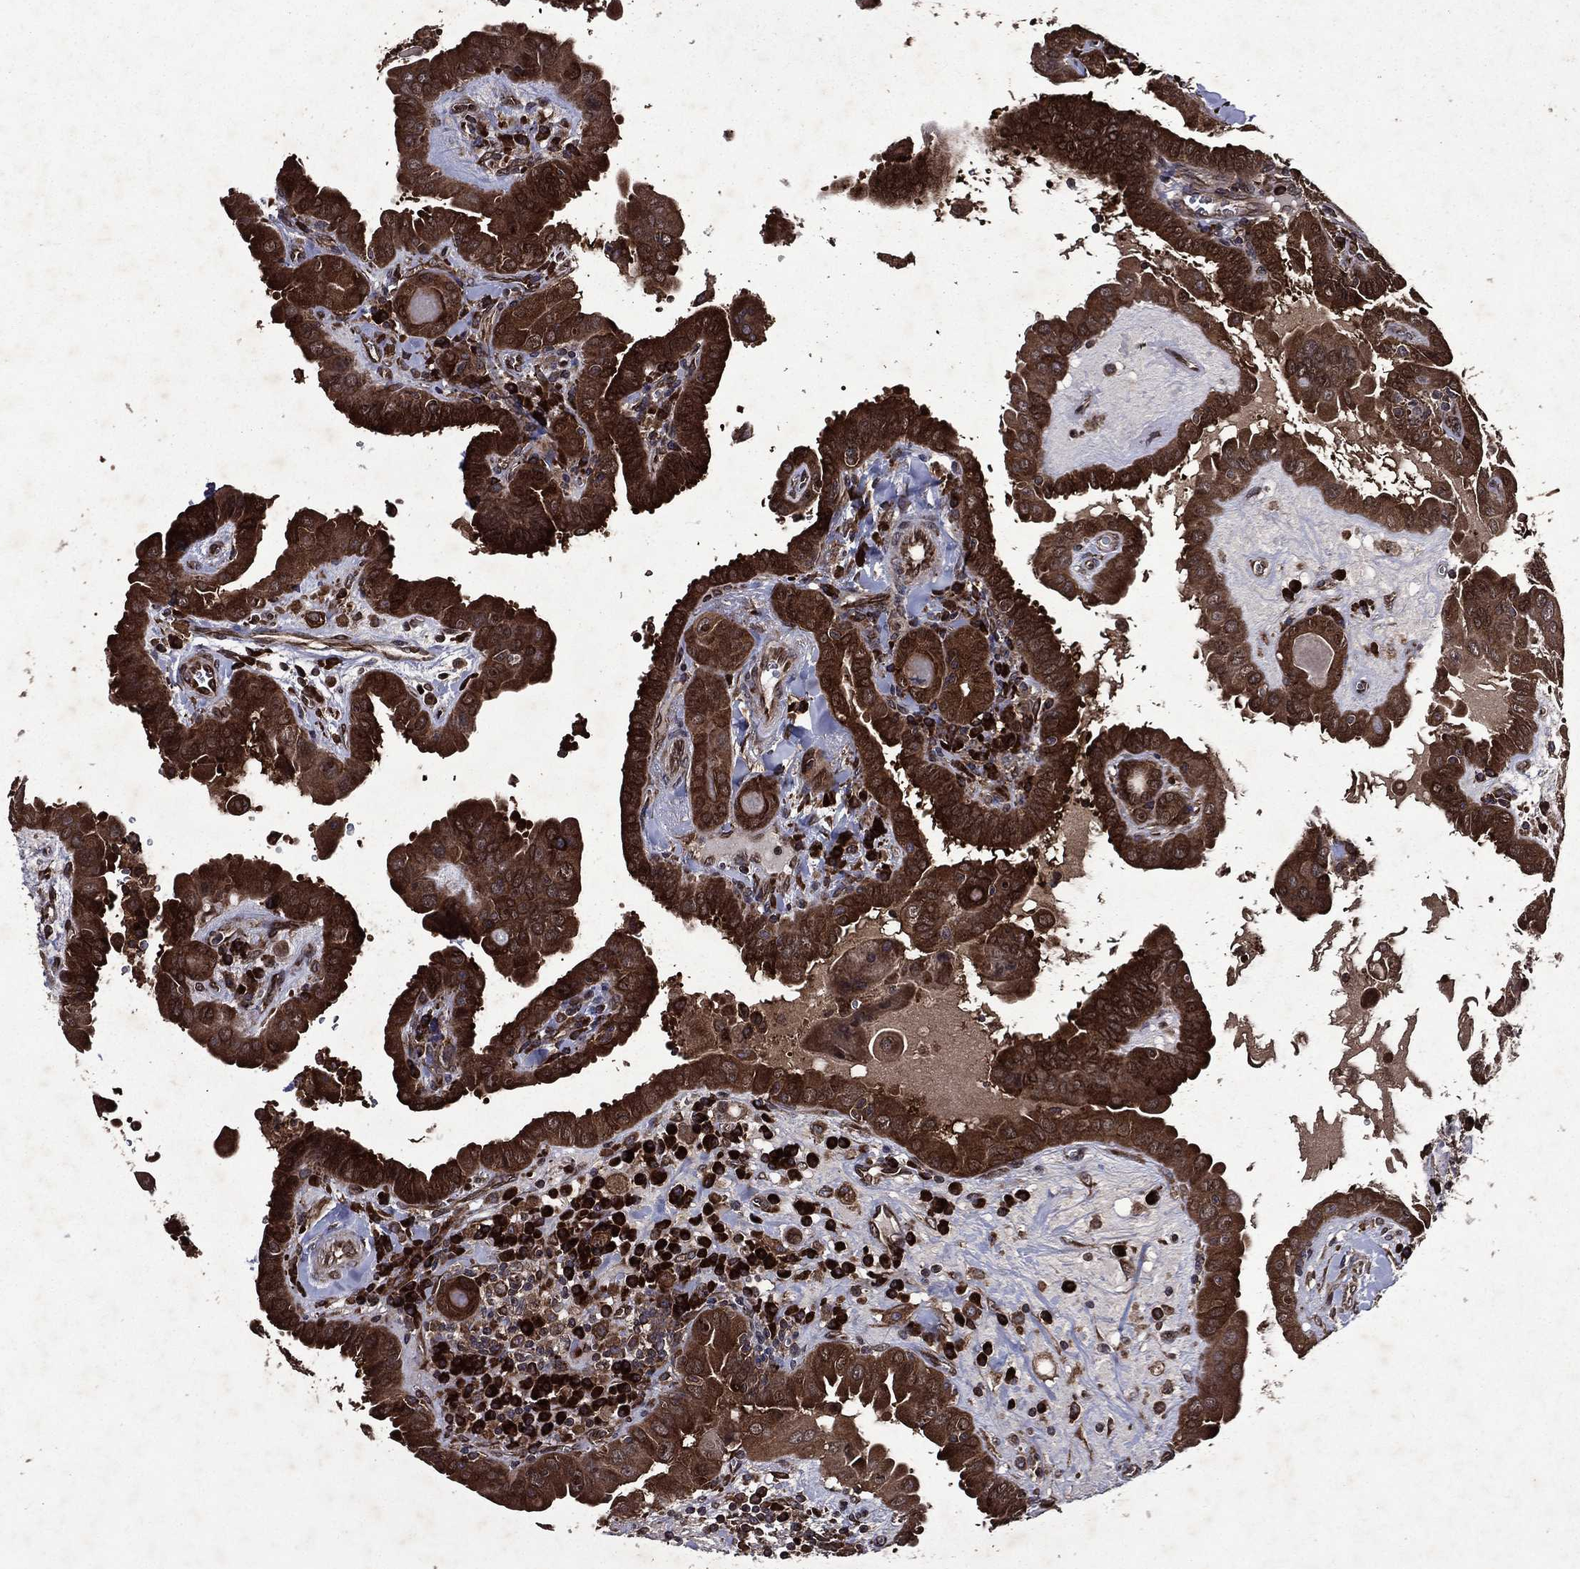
{"staining": {"intensity": "strong", "quantity": ">75%", "location": "cytoplasmic/membranous"}, "tissue": "thyroid cancer", "cell_type": "Tumor cells", "image_type": "cancer", "snomed": [{"axis": "morphology", "description": "Papillary adenocarcinoma, NOS"}, {"axis": "topography", "description": "Thyroid gland"}], "caption": "Protein expression analysis of papillary adenocarcinoma (thyroid) displays strong cytoplasmic/membranous expression in approximately >75% of tumor cells. Nuclei are stained in blue.", "gene": "EIF2B4", "patient": {"sex": "female", "age": 37}}